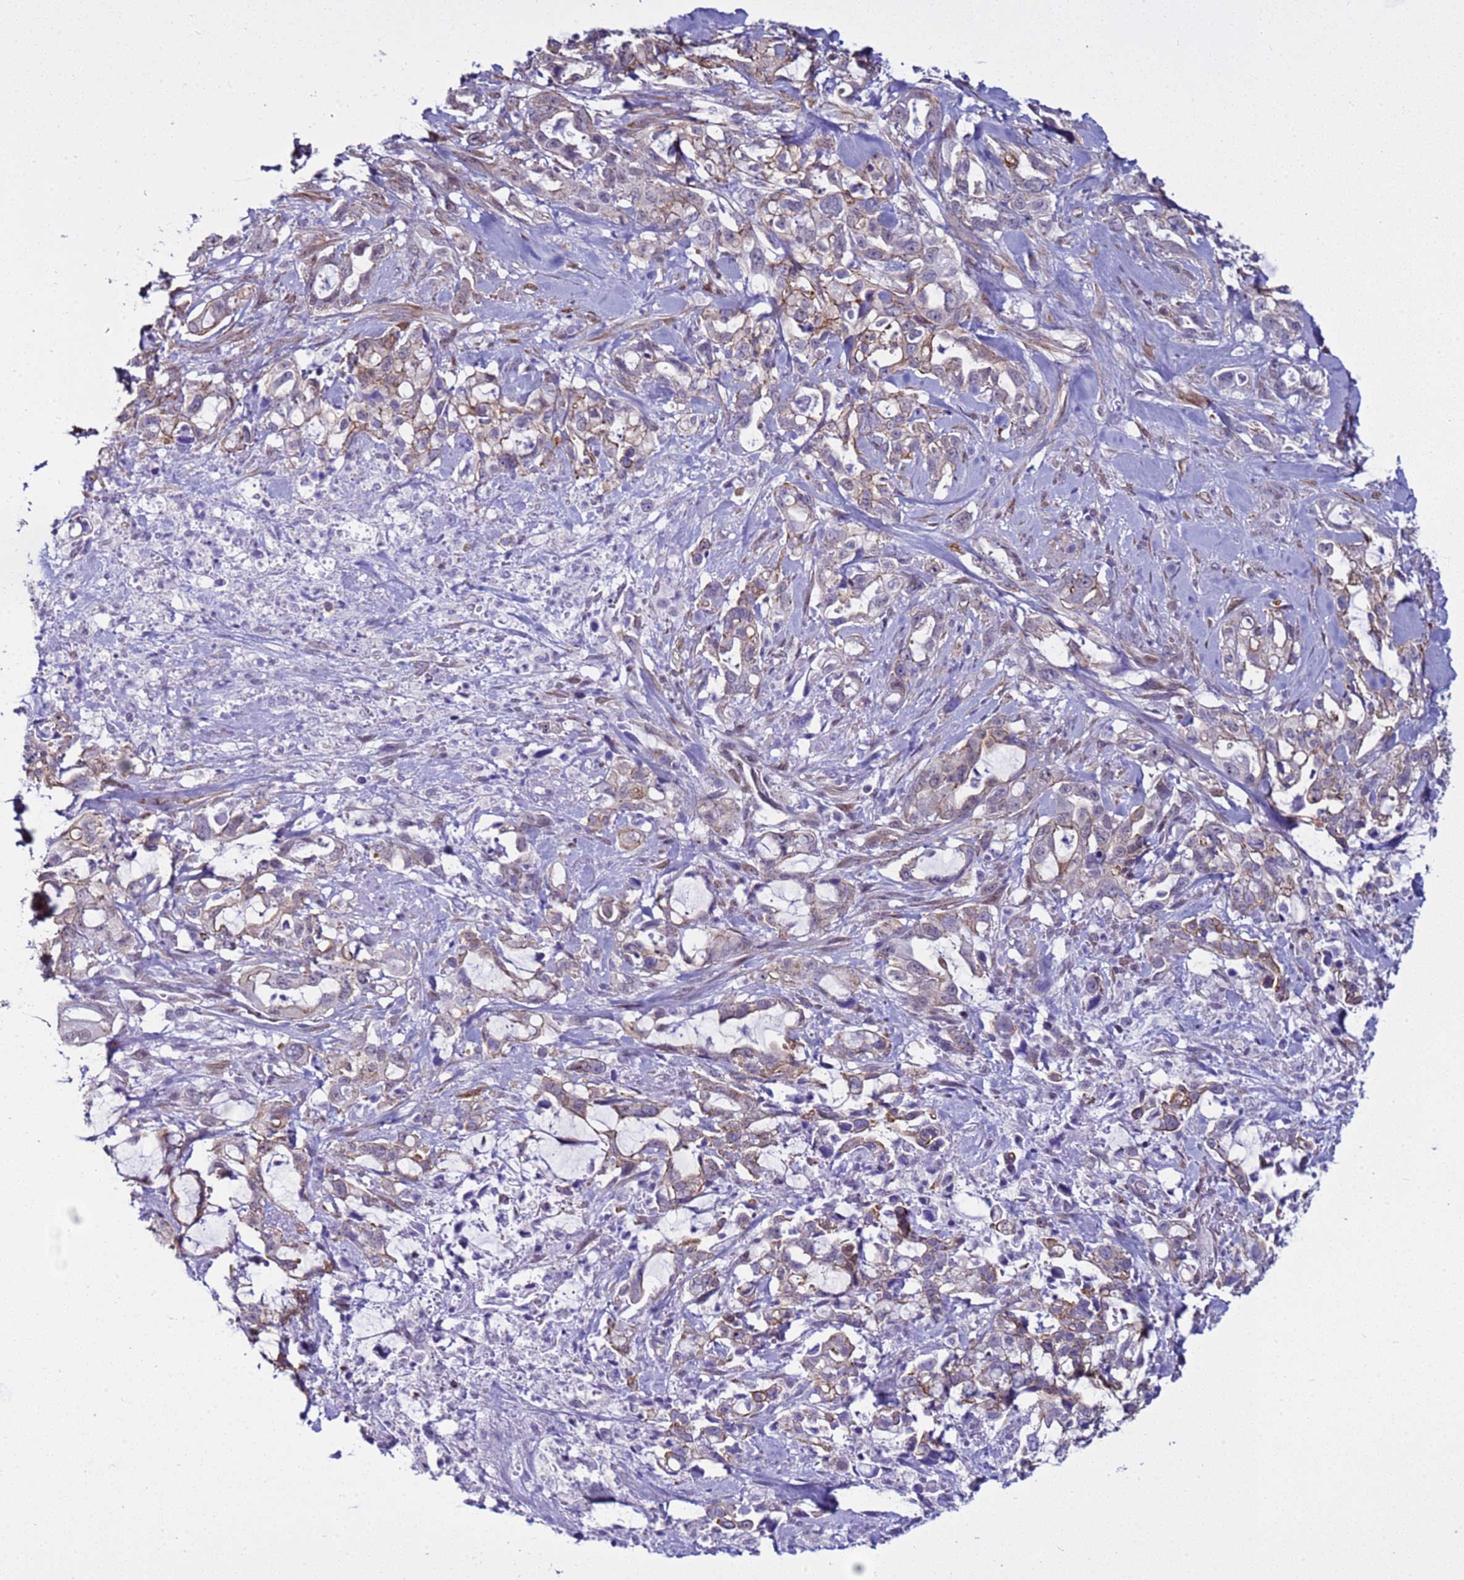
{"staining": {"intensity": "weak", "quantity": "25%-75%", "location": "cytoplasmic/membranous"}, "tissue": "pancreatic cancer", "cell_type": "Tumor cells", "image_type": "cancer", "snomed": [{"axis": "morphology", "description": "Adenocarcinoma, NOS"}, {"axis": "topography", "description": "Pancreas"}], "caption": "Approximately 25%-75% of tumor cells in human pancreatic cancer exhibit weak cytoplasmic/membranous protein positivity as visualized by brown immunohistochemical staining.", "gene": "LRRC10B", "patient": {"sex": "female", "age": 61}}